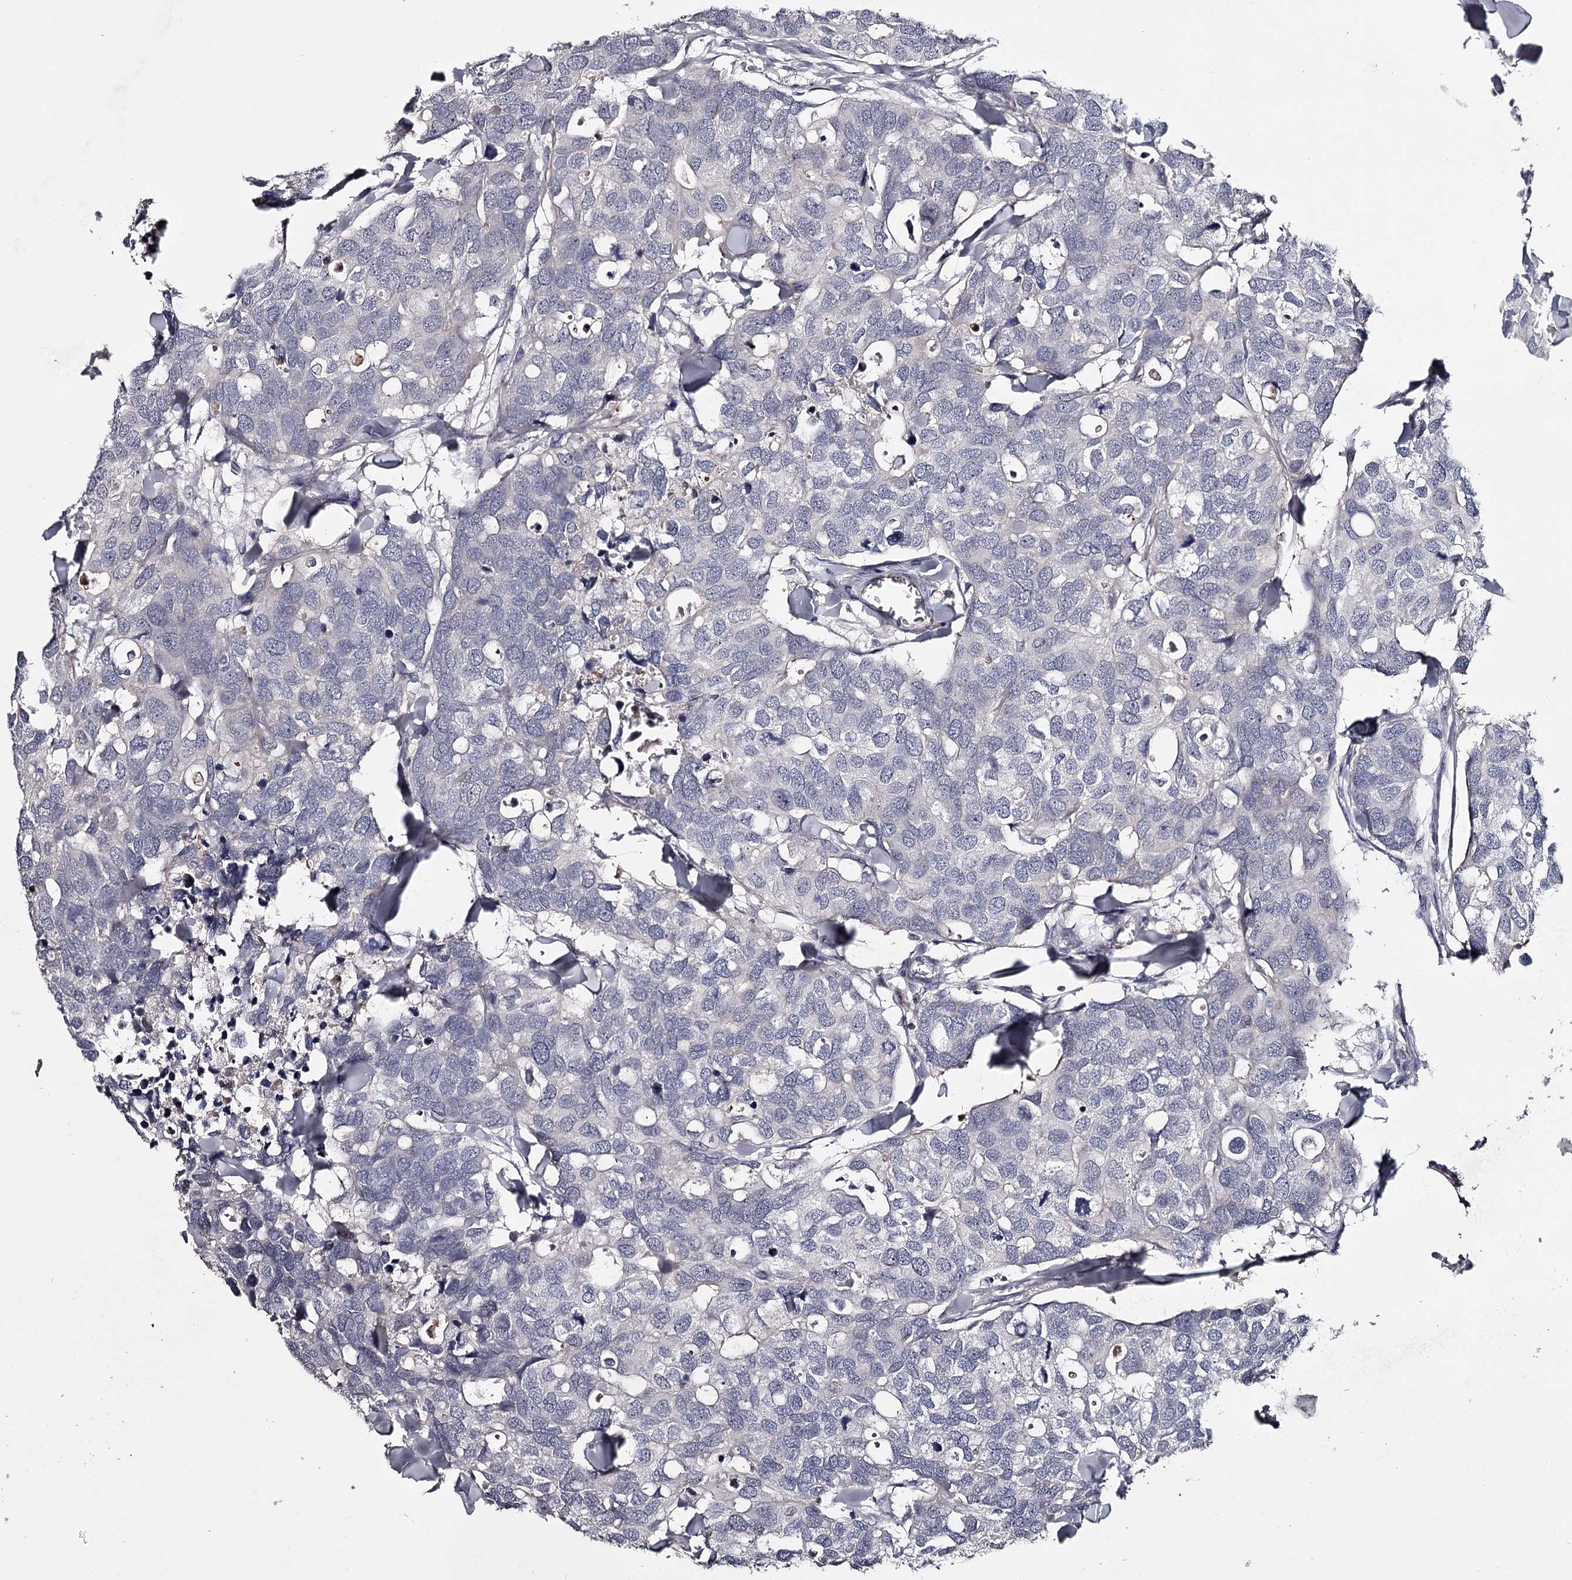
{"staining": {"intensity": "negative", "quantity": "none", "location": "none"}, "tissue": "breast cancer", "cell_type": "Tumor cells", "image_type": "cancer", "snomed": [{"axis": "morphology", "description": "Duct carcinoma"}, {"axis": "topography", "description": "Breast"}], "caption": "High magnification brightfield microscopy of breast invasive ductal carcinoma stained with DAB (3,3'-diaminobenzidine) (brown) and counterstained with hematoxylin (blue): tumor cells show no significant expression. (Stains: DAB immunohistochemistry with hematoxylin counter stain, Microscopy: brightfield microscopy at high magnification).", "gene": "FDXACB1", "patient": {"sex": "female", "age": 83}}